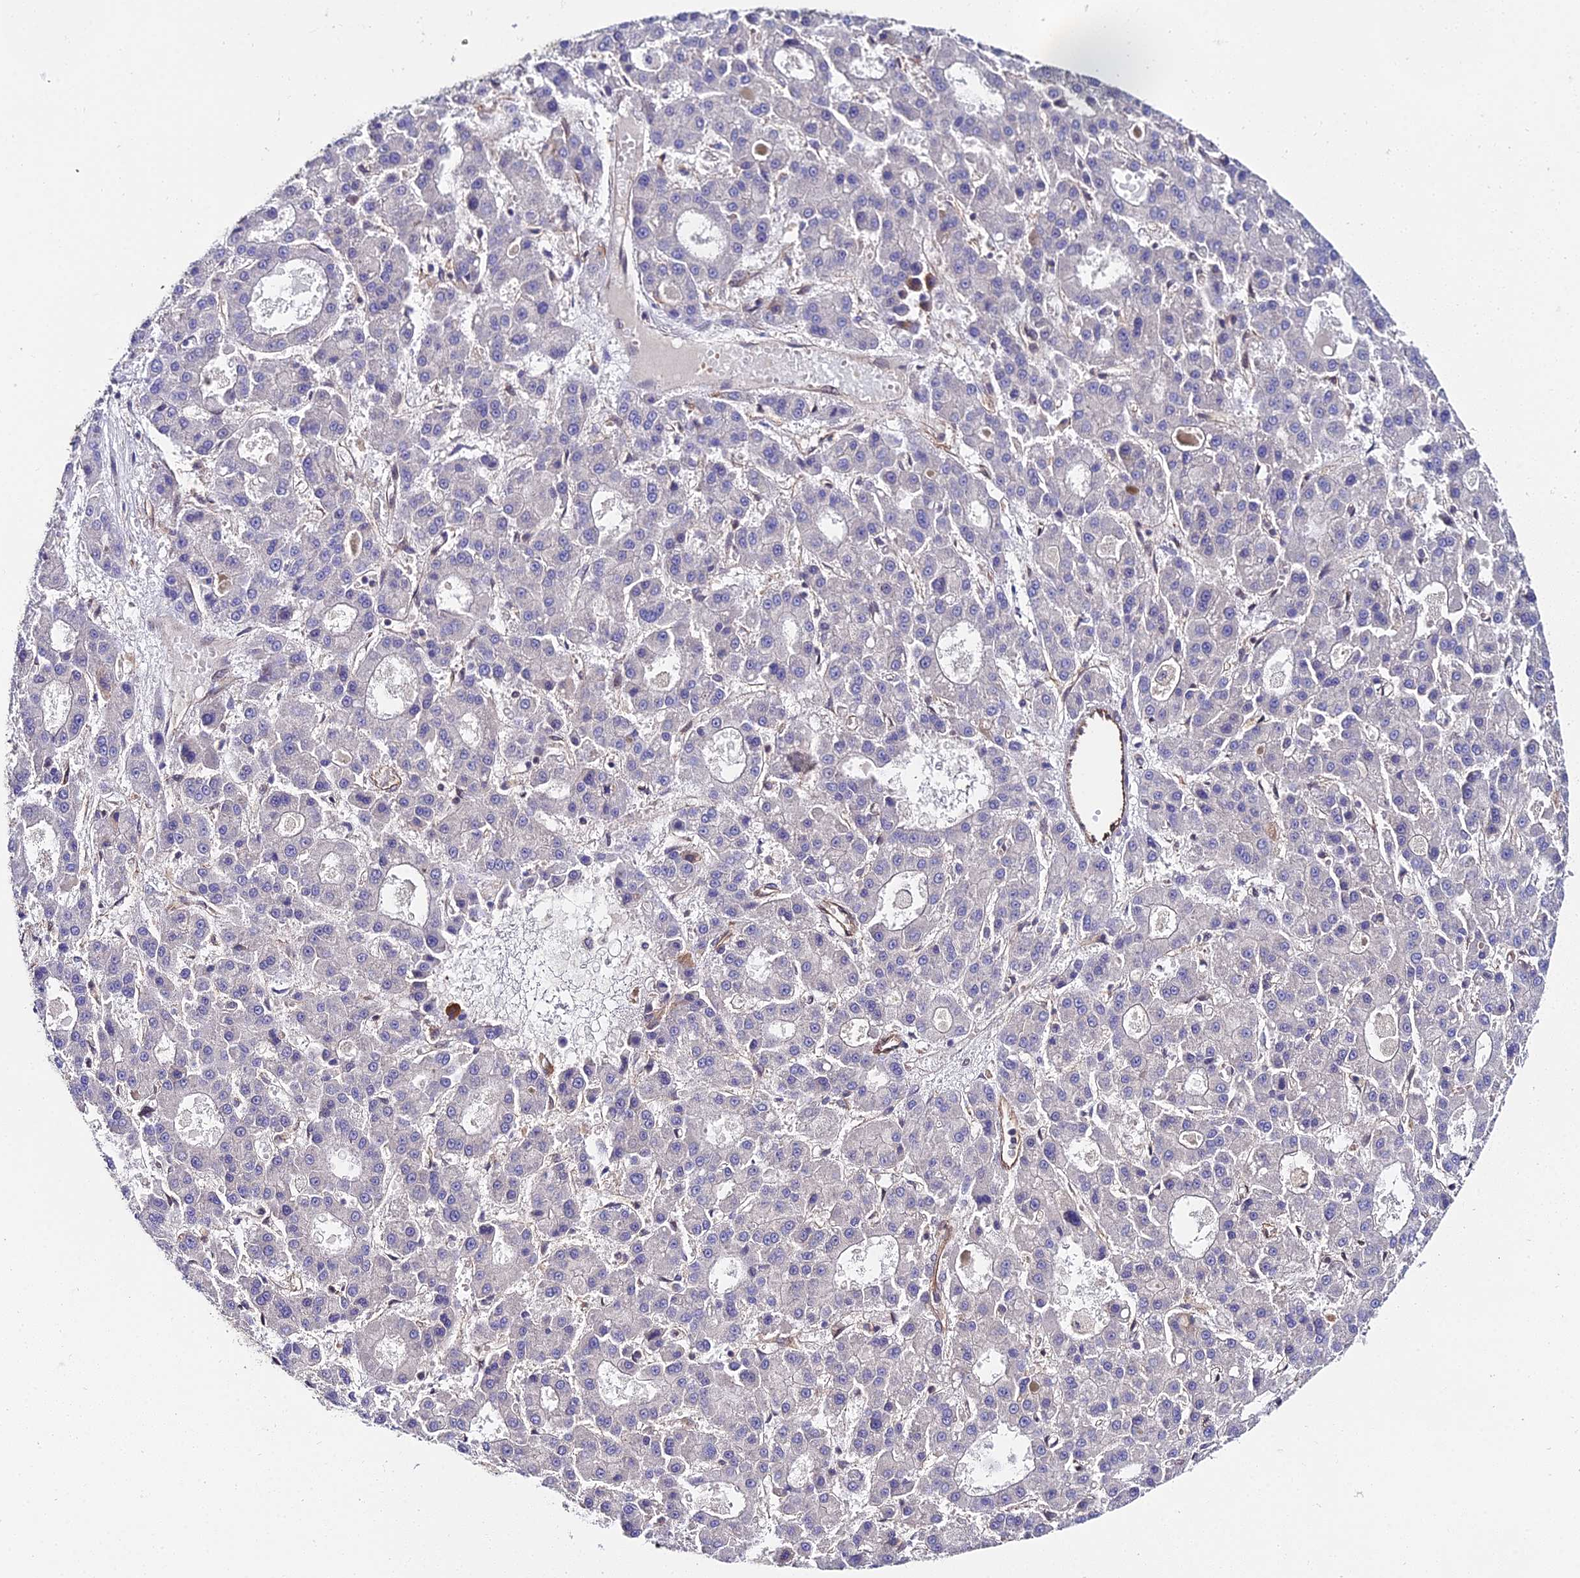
{"staining": {"intensity": "negative", "quantity": "none", "location": "none"}, "tissue": "liver cancer", "cell_type": "Tumor cells", "image_type": "cancer", "snomed": [{"axis": "morphology", "description": "Carcinoma, Hepatocellular, NOS"}, {"axis": "topography", "description": "Liver"}], "caption": "A histopathology image of liver hepatocellular carcinoma stained for a protein shows no brown staining in tumor cells.", "gene": "PPP2R2C", "patient": {"sex": "male", "age": 70}}